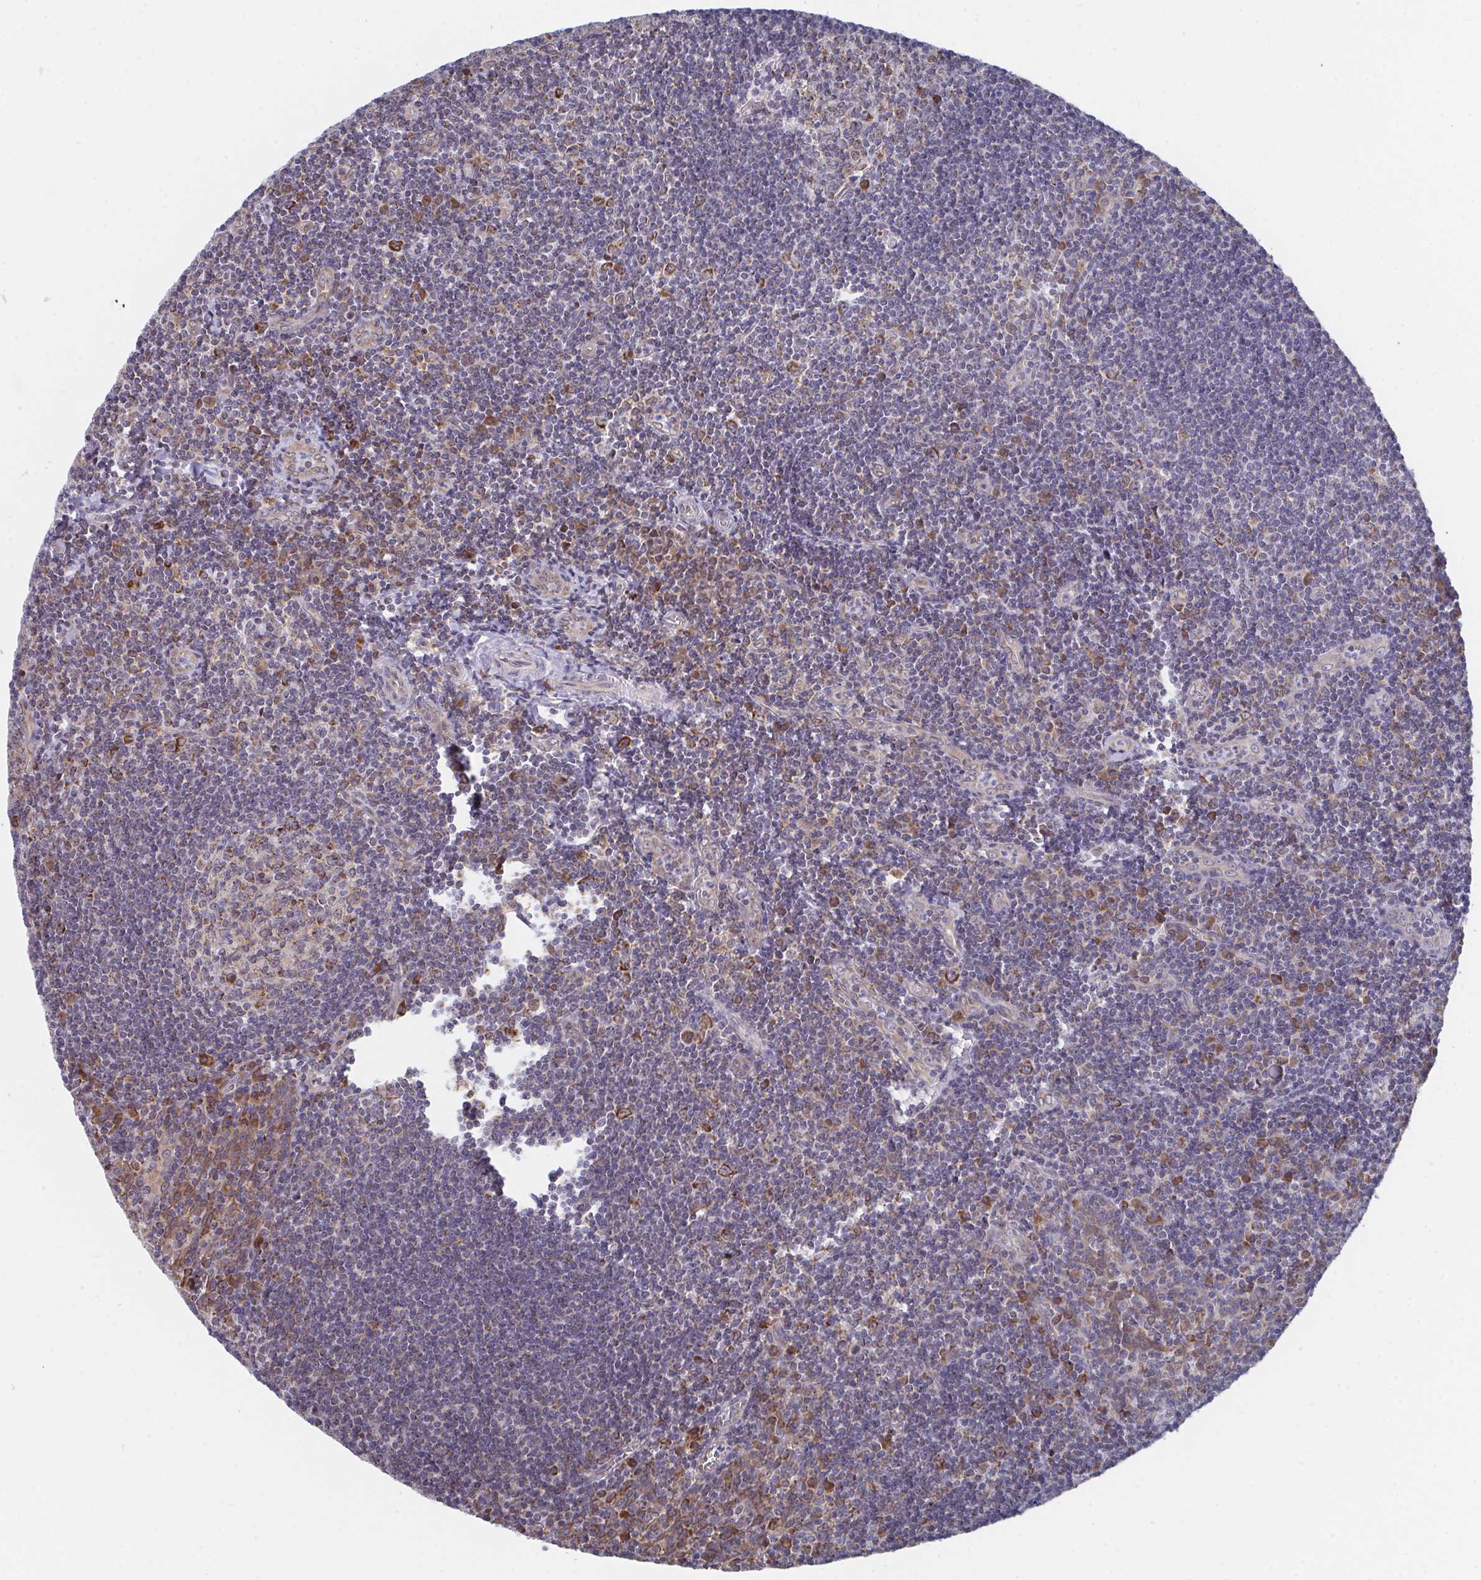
{"staining": {"intensity": "moderate", "quantity": "25%-75%", "location": "cytoplasmic/membranous"}, "tissue": "tonsil", "cell_type": "Germinal center cells", "image_type": "normal", "snomed": [{"axis": "morphology", "description": "Normal tissue, NOS"}, {"axis": "morphology", "description": "Inflammation, NOS"}, {"axis": "topography", "description": "Tonsil"}], "caption": "Benign tonsil exhibits moderate cytoplasmic/membranous staining in approximately 25%-75% of germinal center cells The protein of interest is stained brown, and the nuclei are stained in blue (DAB IHC with brightfield microscopy, high magnification)..", "gene": "ELAVL1", "patient": {"sex": "female", "age": 31}}